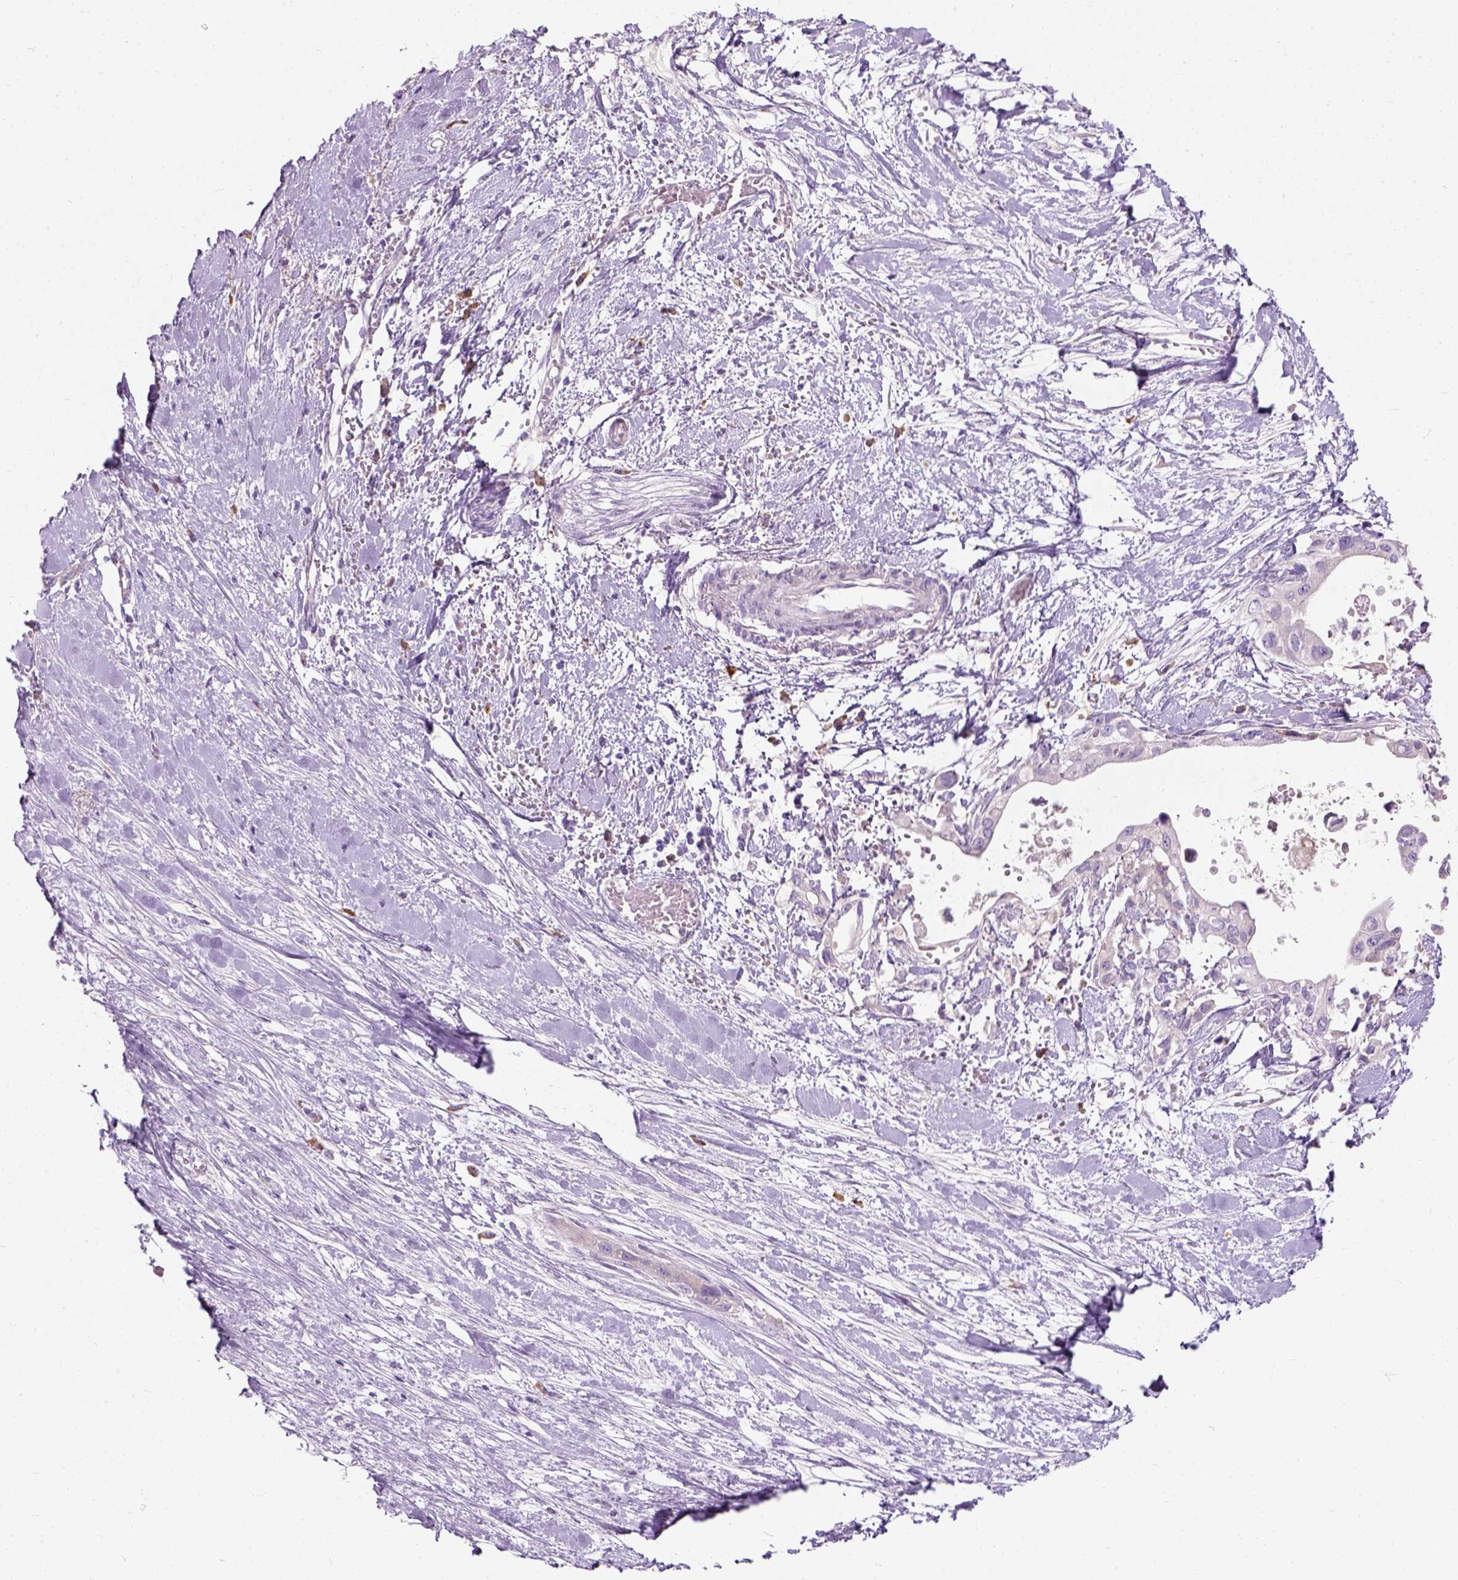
{"staining": {"intensity": "negative", "quantity": "none", "location": "none"}, "tissue": "pancreatic cancer", "cell_type": "Tumor cells", "image_type": "cancer", "snomed": [{"axis": "morphology", "description": "Adenocarcinoma, NOS"}, {"axis": "topography", "description": "Pancreas"}], "caption": "The micrograph displays no staining of tumor cells in pancreatic cancer (adenocarcinoma).", "gene": "TRIM72", "patient": {"sex": "female", "age": 63}}